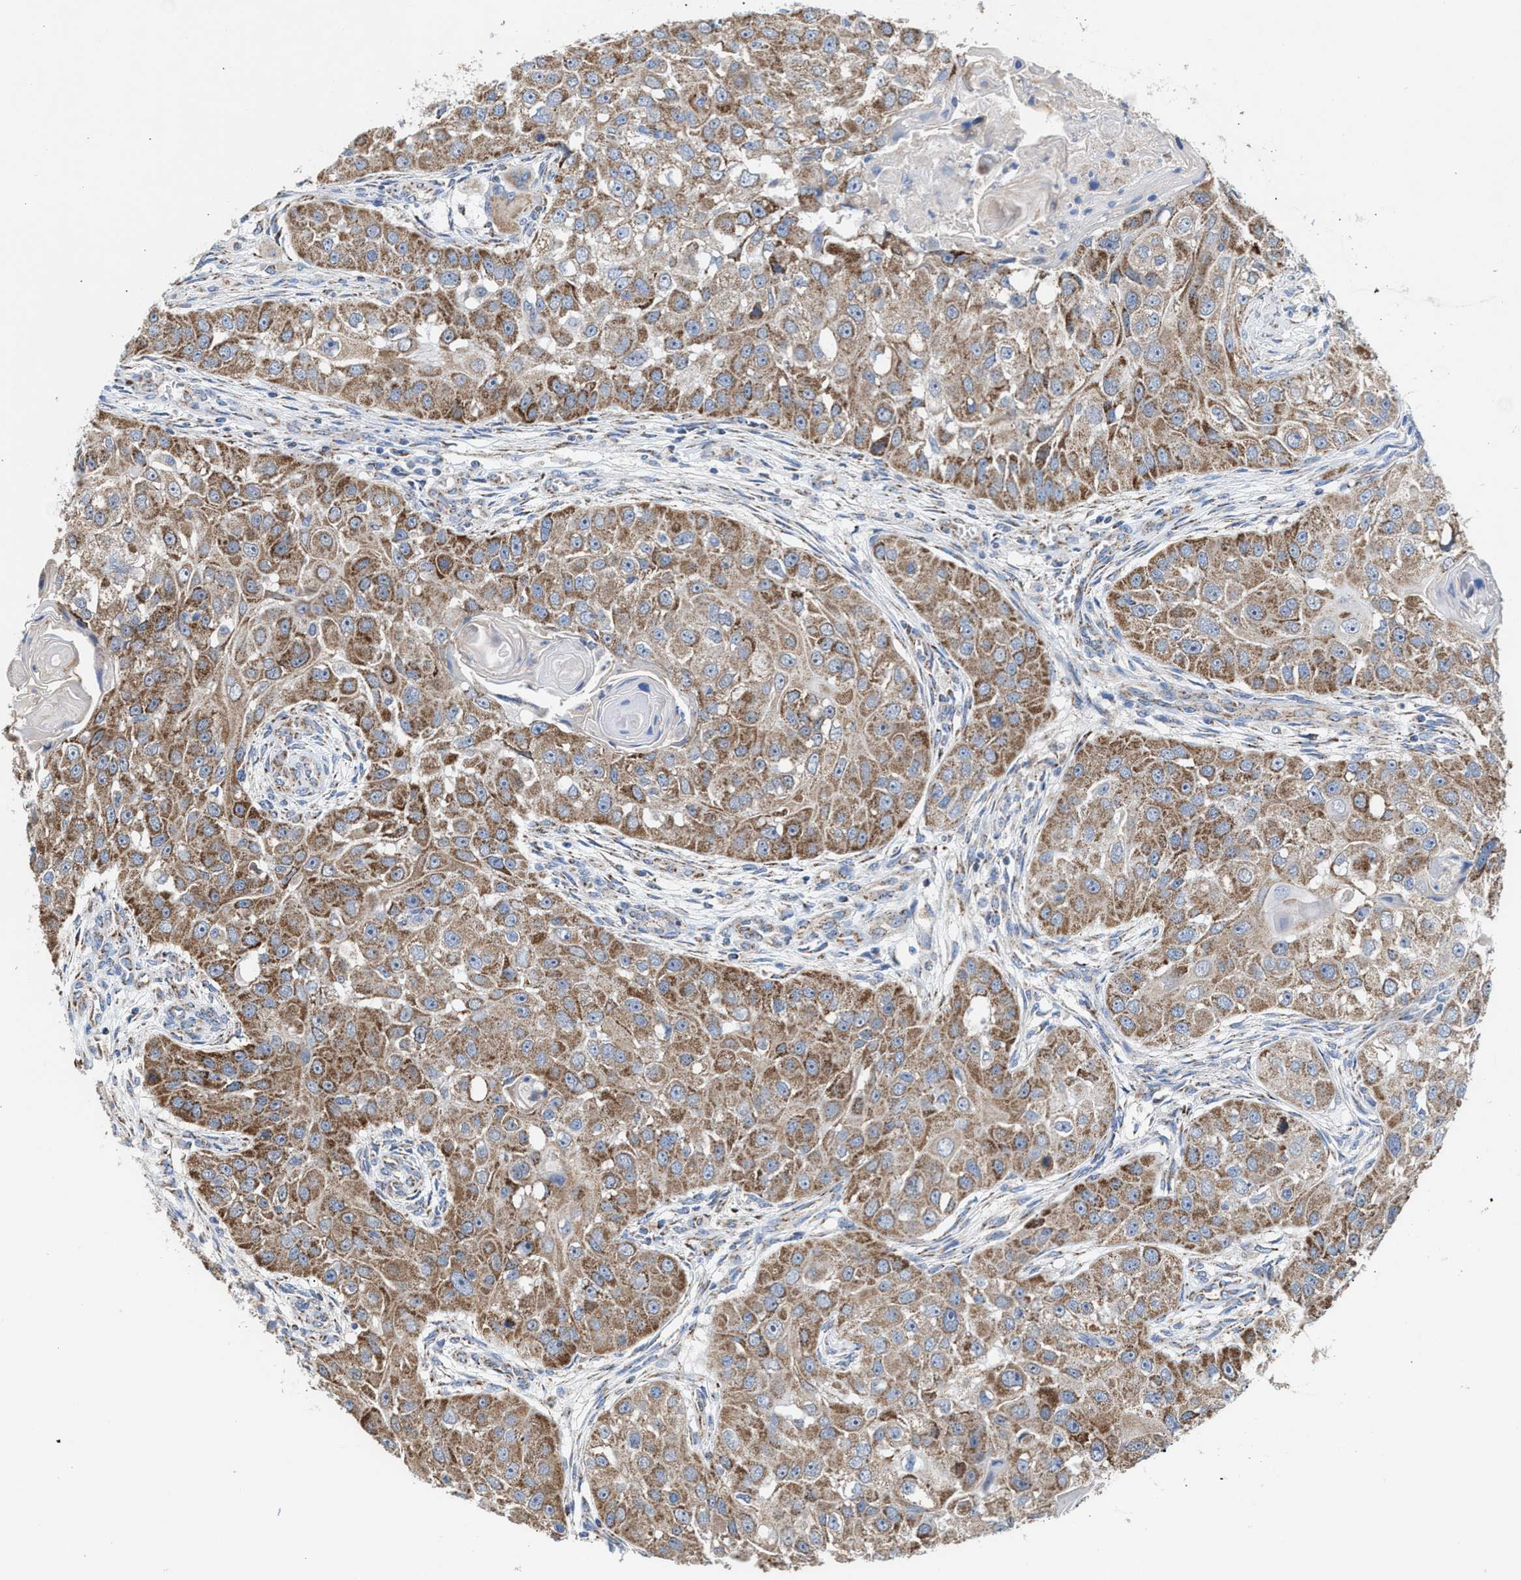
{"staining": {"intensity": "moderate", "quantity": ">75%", "location": "cytoplasmic/membranous"}, "tissue": "head and neck cancer", "cell_type": "Tumor cells", "image_type": "cancer", "snomed": [{"axis": "morphology", "description": "Normal tissue, NOS"}, {"axis": "morphology", "description": "Squamous cell carcinoma, NOS"}, {"axis": "topography", "description": "Skeletal muscle"}, {"axis": "topography", "description": "Head-Neck"}], "caption": "This histopathology image reveals IHC staining of human head and neck cancer, with medium moderate cytoplasmic/membranous positivity in approximately >75% of tumor cells.", "gene": "MECR", "patient": {"sex": "male", "age": 51}}